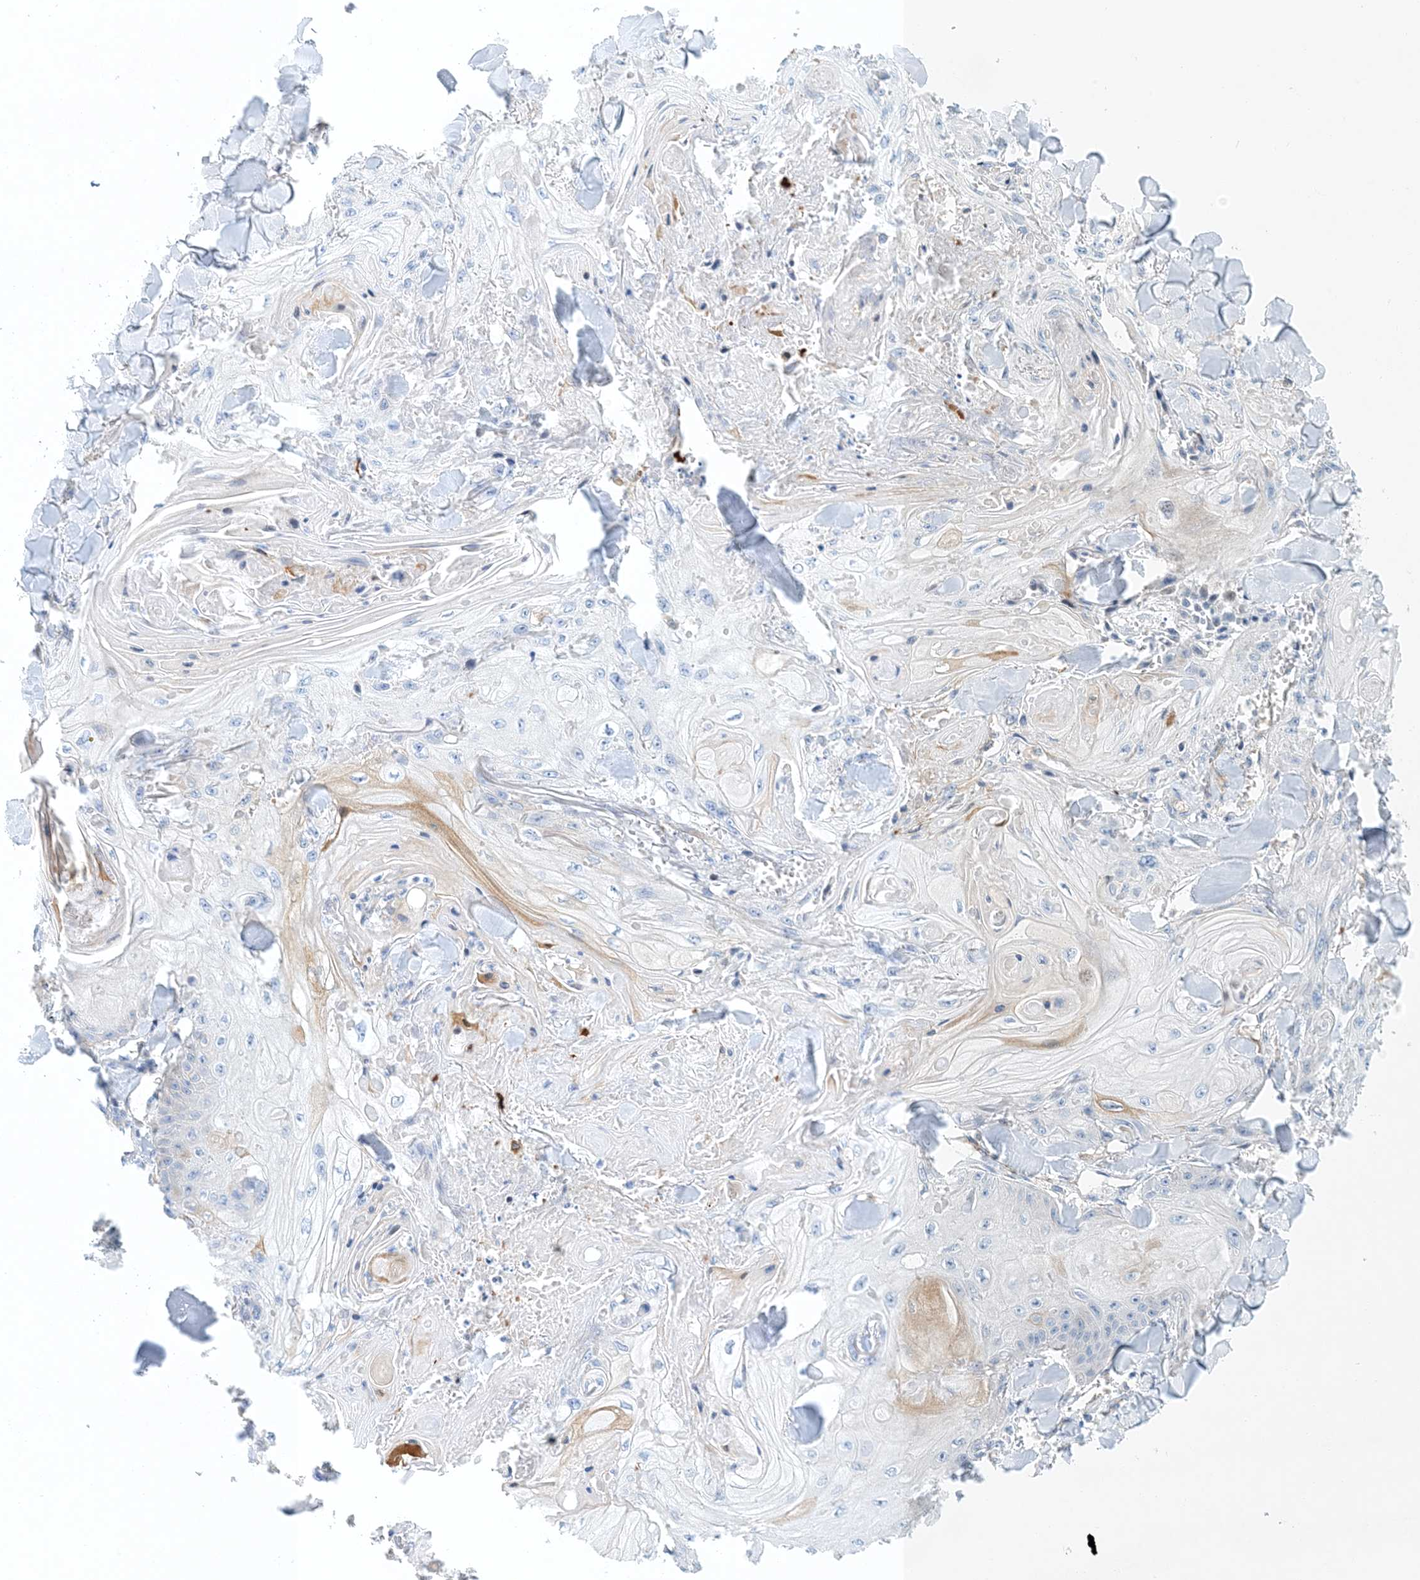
{"staining": {"intensity": "negative", "quantity": "none", "location": "none"}, "tissue": "skin cancer", "cell_type": "Tumor cells", "image_type": "cancer", "snomed": [{"axis": "morphology", "description": "Squamous cell carcinoma, NOS"}, {"axis": "topography", "description": "Skin"}], "caption": "This micrograph is of skin cancer (squamous cell carcinoma) stained with IHC to label a protein in brown with the nuclei are counter-stained blue. There is no expression in tumor cells.", "gene": "PCDHA2", "patient": {"sex": "male", "age": 74}}